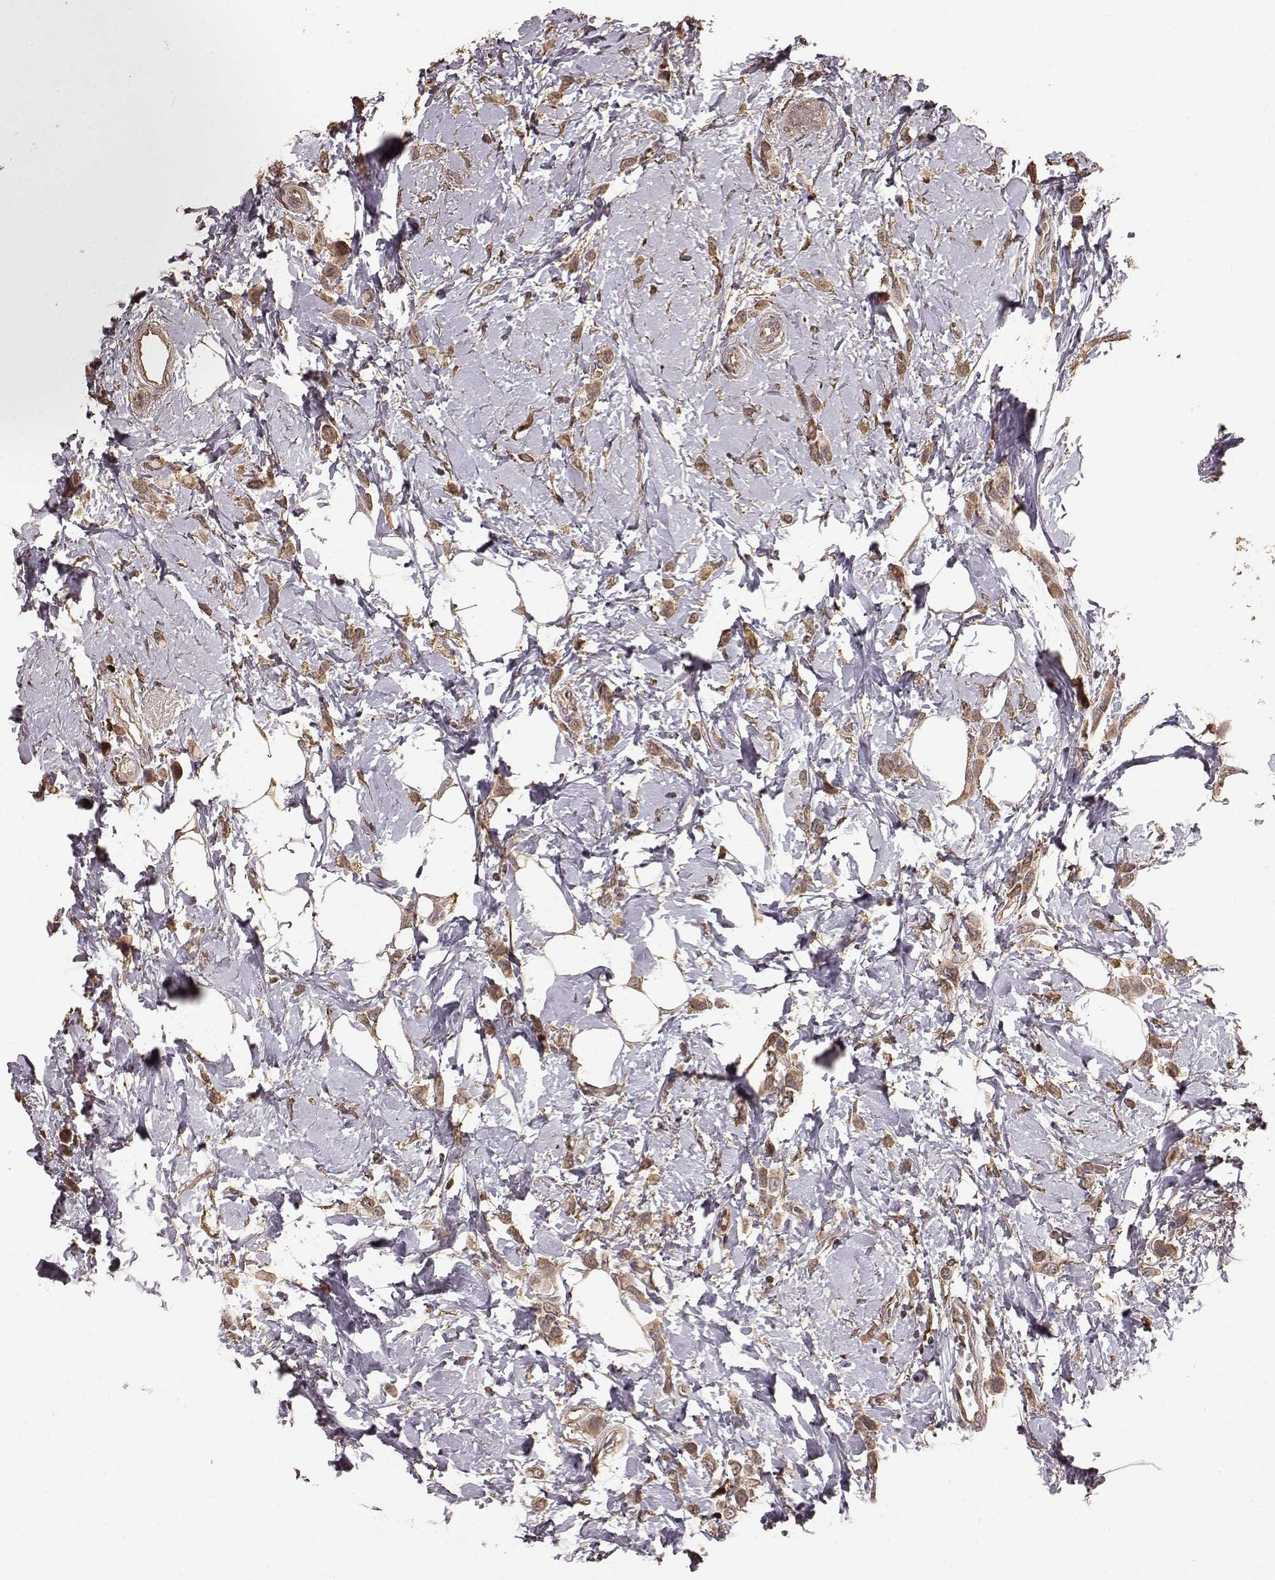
{"staining": {"intensity": "moderate", "quantity": ">75%", "location": "cytoplasmic/membranous"}, "tissue": "breast cancer", "cell_type": "Tumor cells", "image_type": "cancer", "snomed": [{"axis": "morphology", "description": "Lobular carcinoma"}, {"axis": "topography", "description": "Breast"}], "caption": "IHC staining of breast lobular carcinoma, which demonstrates medium levels of moderate cytoplasmic/membranous staining in about >75% of tumor cells indicating moderate cytoplasmic/membranous protein expression. The staining was performed using DAB (3,3'-diaminobenzidine) (brown) for protein detection and nuclei were counterstained in hematoxylin (blue).", "gene": "USP15", "patient": {"sex": "female", "age": 66}}